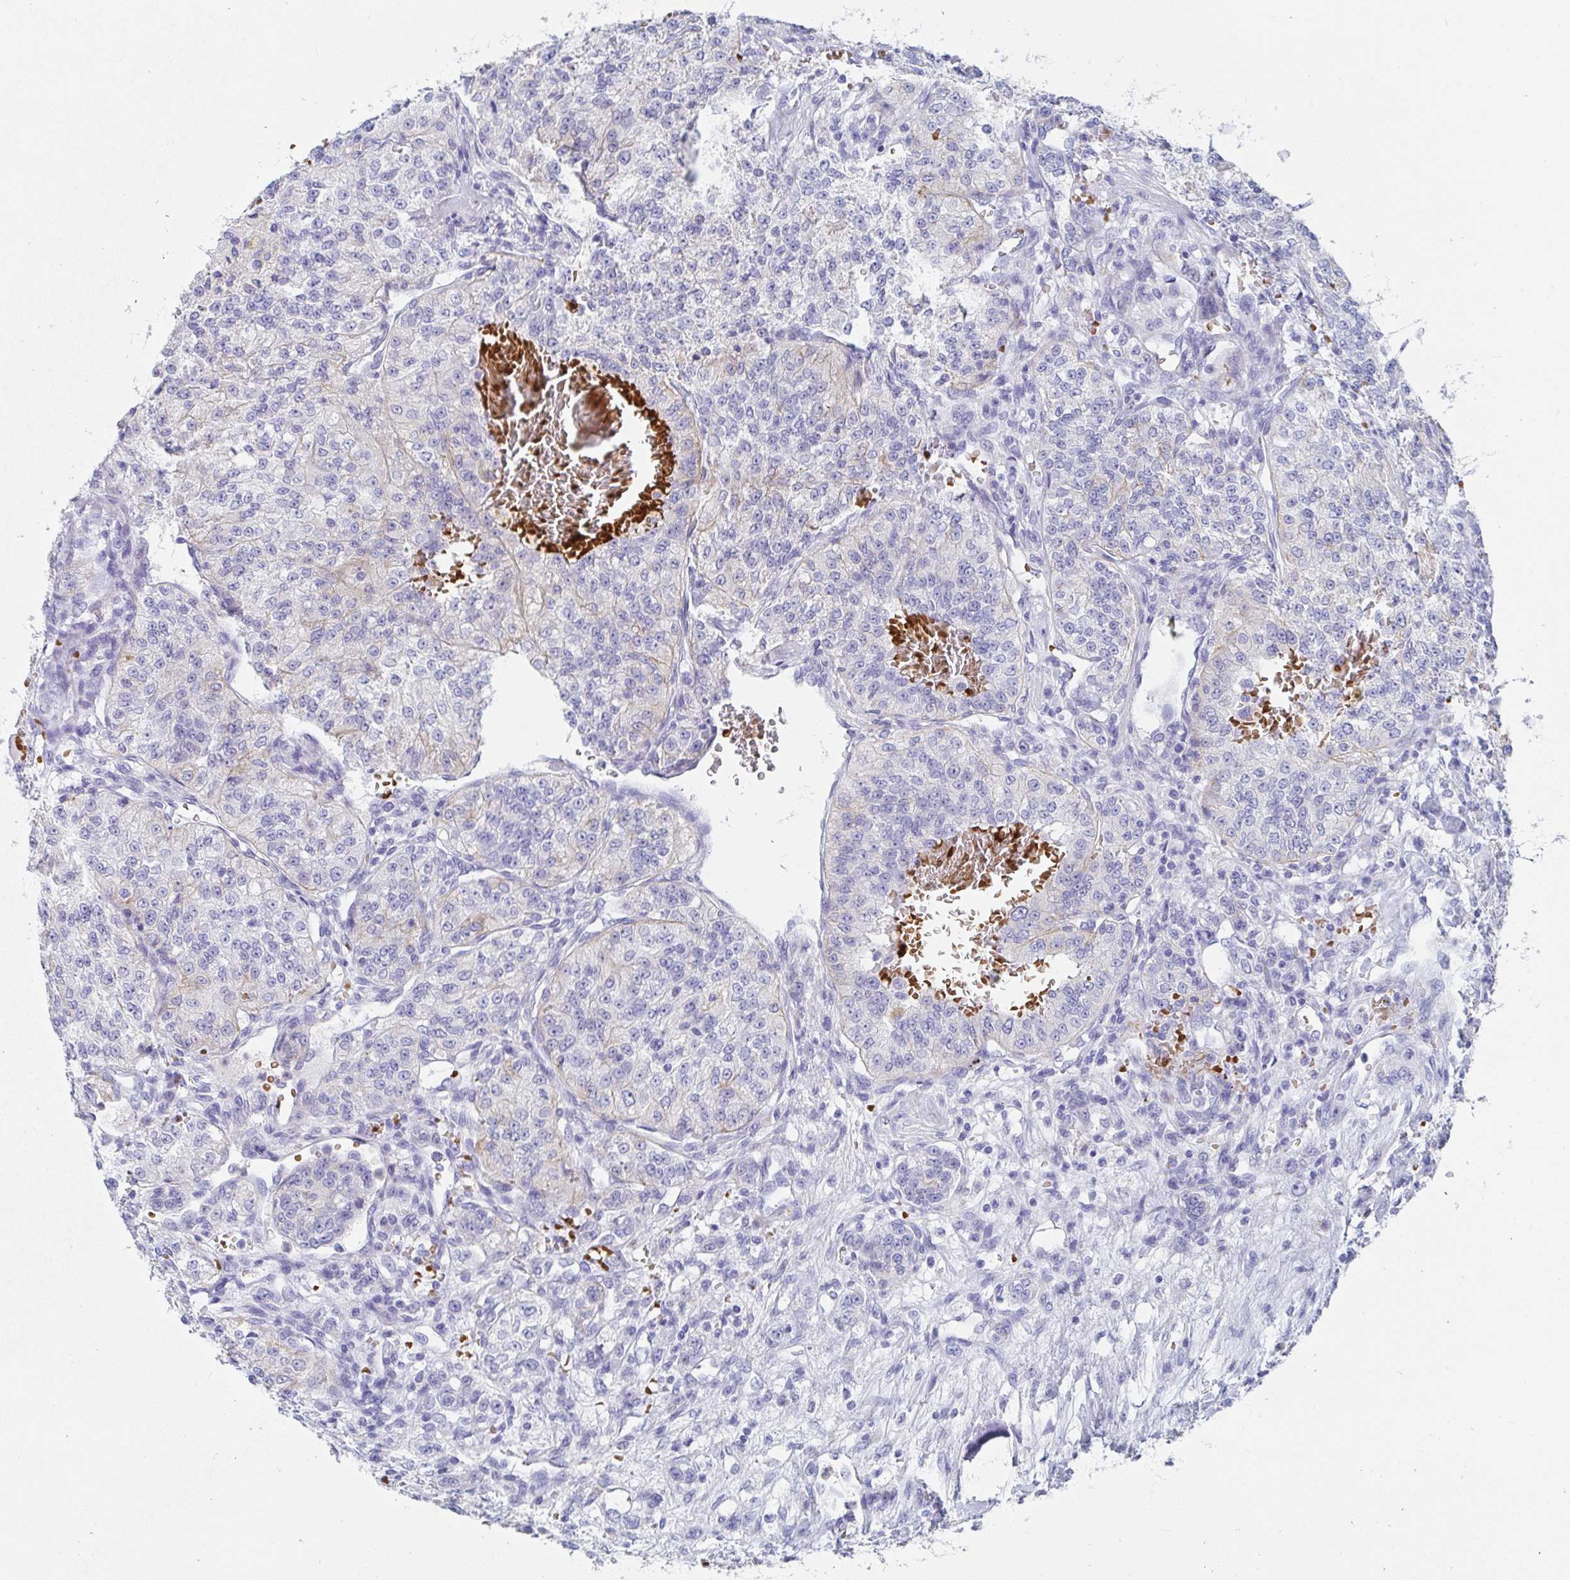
{"staining": {"intensity": "negative", "quantity": "none", "location": "none"}, "tissue": "renal cancer", "cell_type": "Tumor cells", "image_type": "cancer", "snomed": [{"axis": "morphology", "description": "Adenocarcinoma, NOS"}, {"axis": "topography", "description": "Kidney"}], "caption": "The histopathology image exhibits no significant positivity in tumor cells of renal cancer (adenocarcinoma). (DAB (3,3'-diaminobenzidine) IHC, high magnification).", "gene": "CLDN8", "patient": {"sex": "female", "age": 63}}